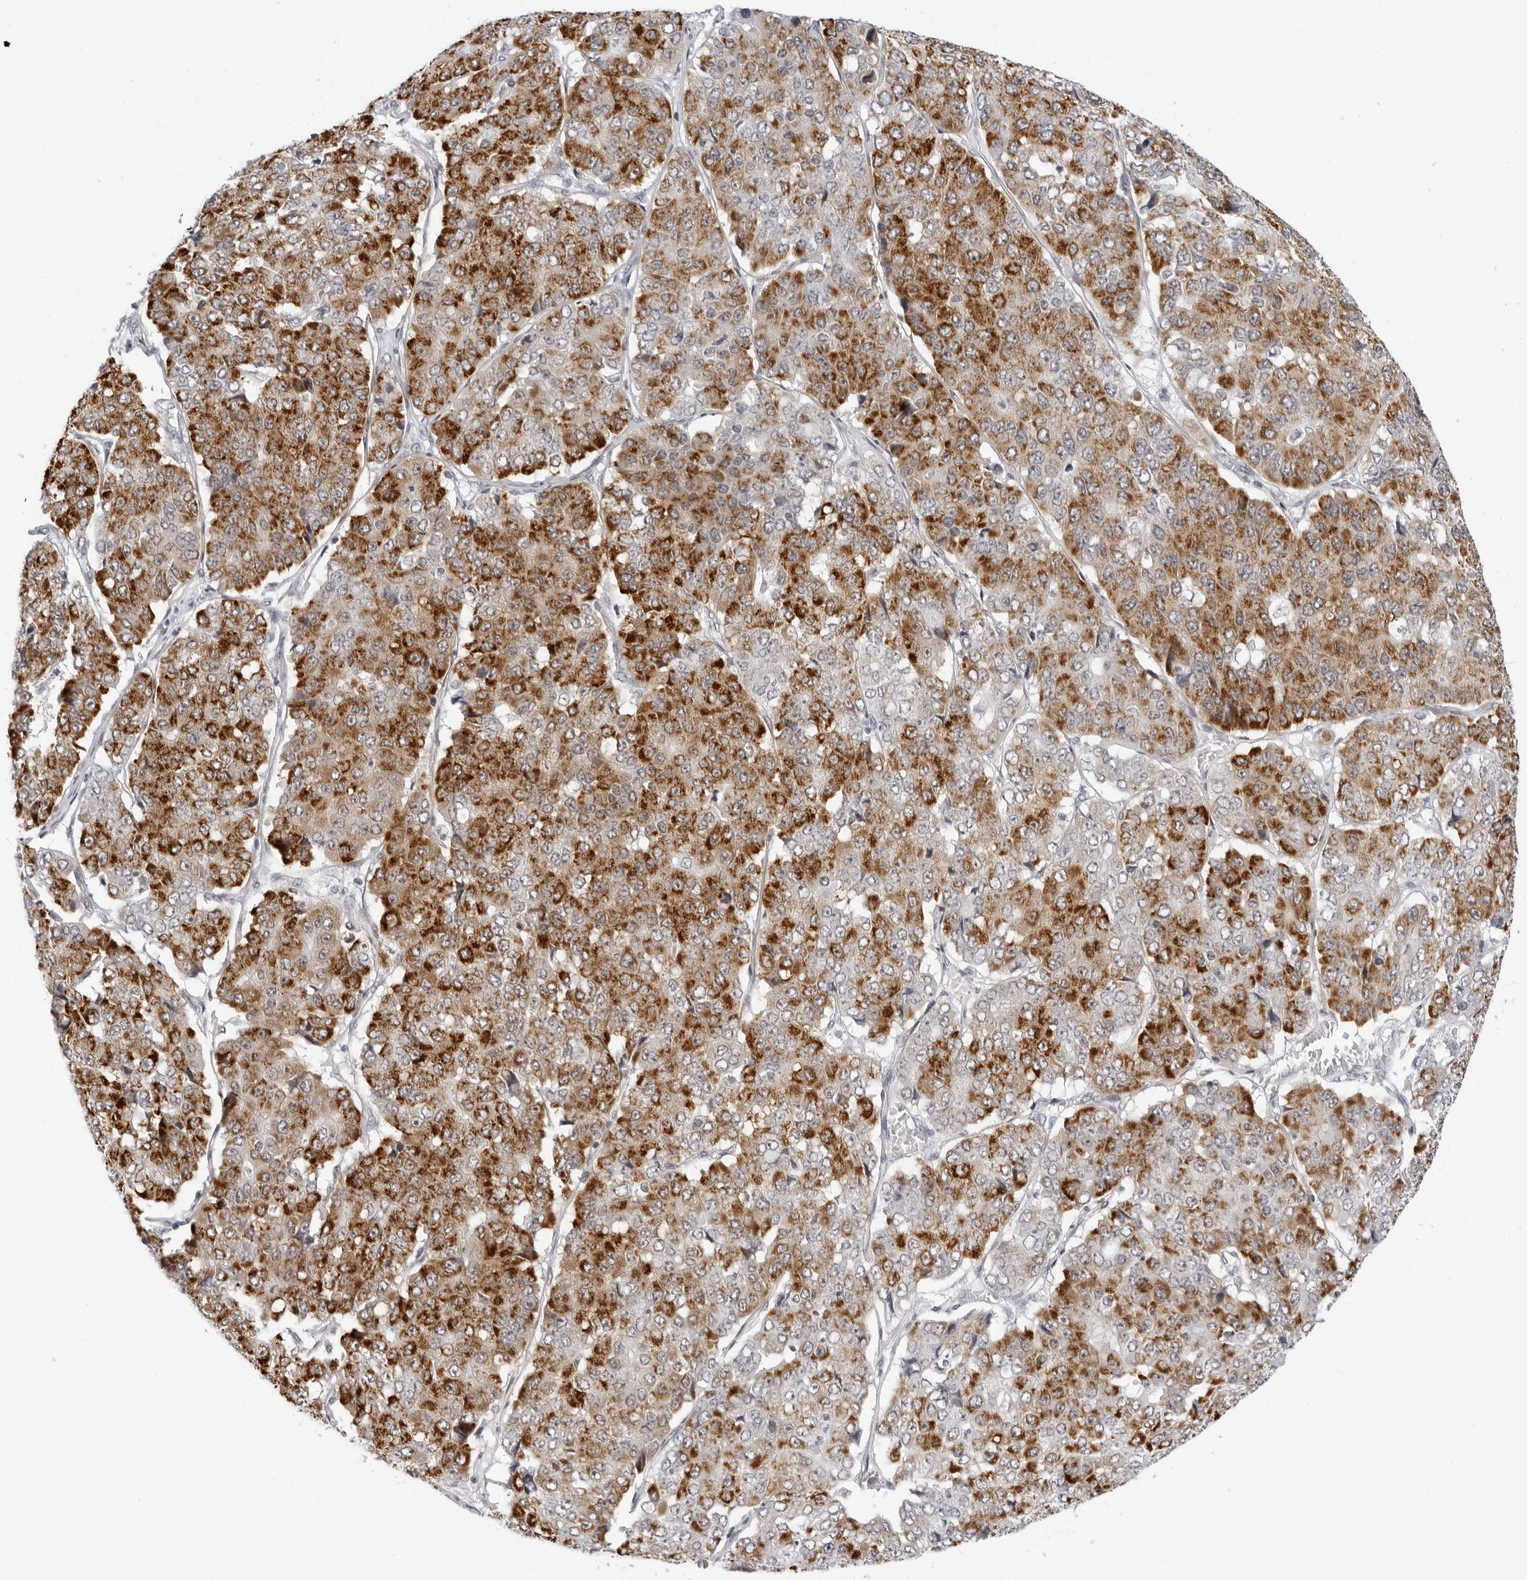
{"staining": {"intensity": "strong", "quantity": "25%-75%", "location": "cytoplasmic/membranous"}, "tissue": "pancreatic cancer", "cell_type": "Tumor cells", "image_type": "cancer", "snomed": [{"axis": "morphology", "description": "Adenocarcinoma, NOS"}, {"axis": "topography", "description": "Pancreas"}], "caption": "This is a histology image of IHC staining of pancreatic cancer (adenocarcinoma), which shows strong positivity in the cytoplasmic/membranous of tumor cells.", "gene": "EDN2", "patient": {"sex": "male", "age": 50}}